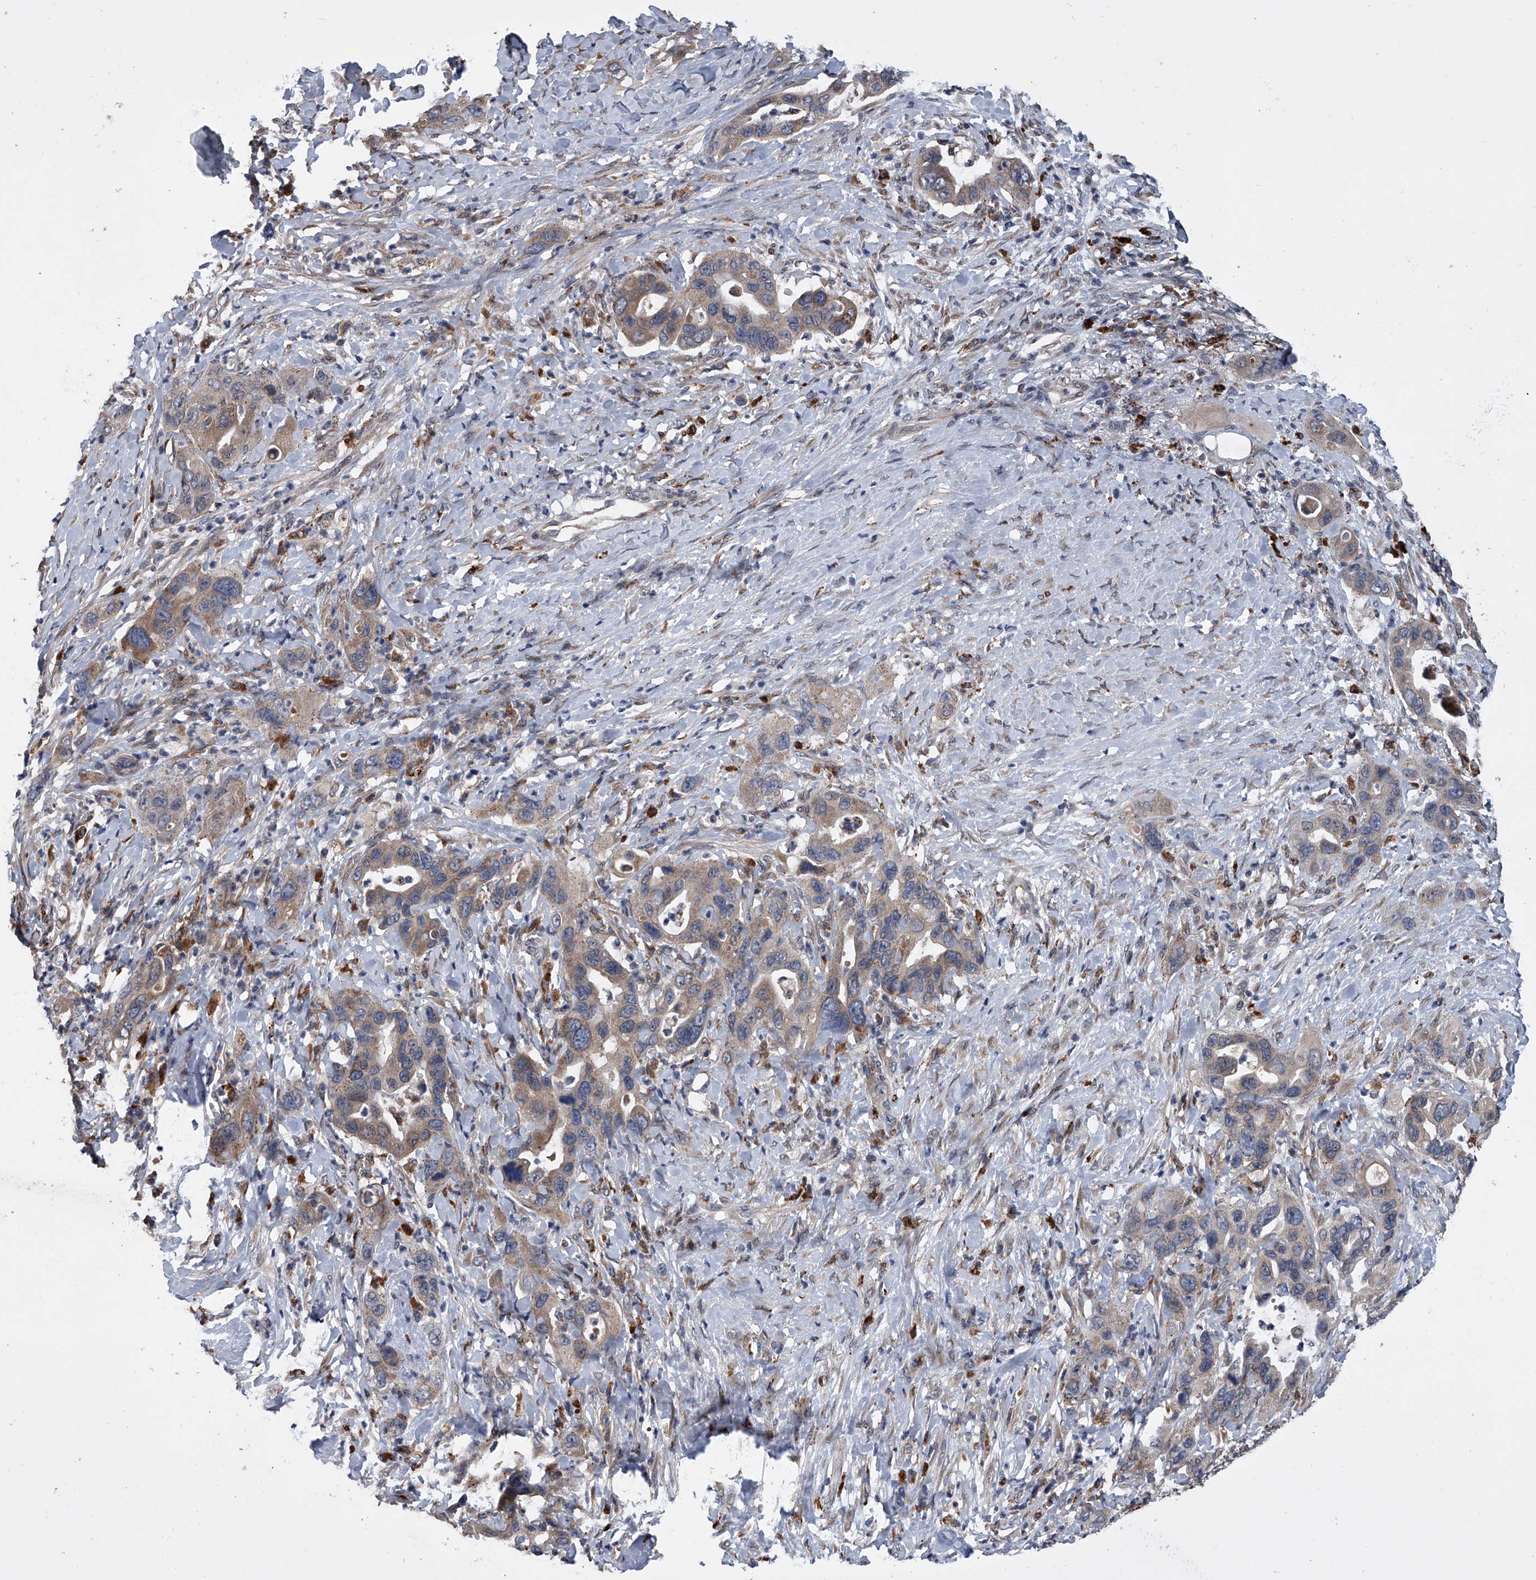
{"staining": {"intensity": "moderate", "quantity": "<25%", "location": "cytoplasmic/membranous"}, "tissue": "pancreatic cancer", "cell_type": "Tumor cells", "image_type": "cancer", "snomed": [{"axis": "morphology", "description": "Adenocarcinoma, NOS"}, {"axis": "topography", "description": "Pancreas"}], "caption": "IHC photomicrograph of neoplastic tissue: human pancreatic cancer (adenocarcinoma) stained using IHC displays low levels of moderate protein expression localized specifically in the cytoplasmic/membranous of tumor cells, appearing as a cytoplasmic/membranous brown color.", "gene": "TRIM8", "patient": {"sex": "female", "age": 71}}